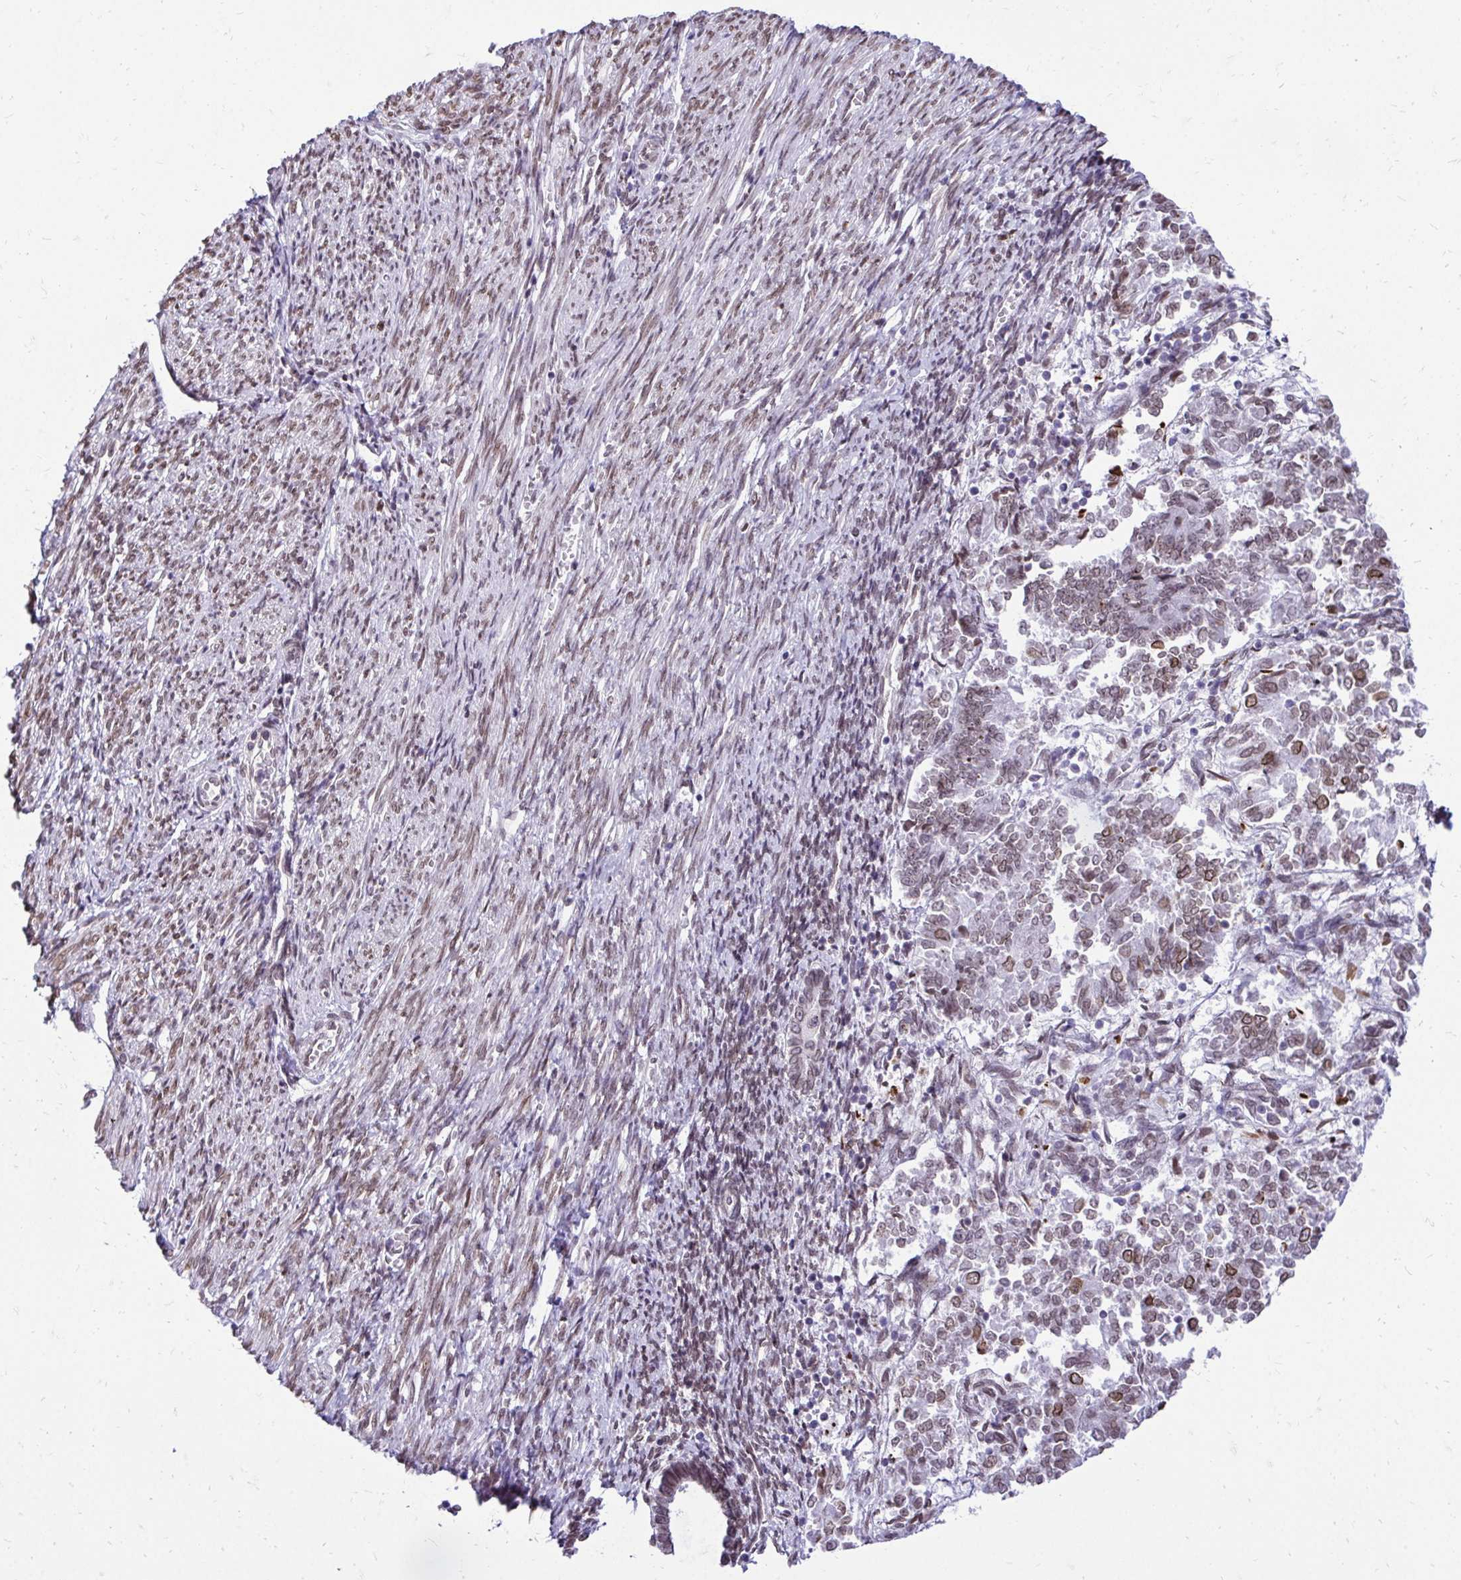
{"staining": {"intensity": "moderate", "quantity": ">75%", "location": "cytoplasmic/membranous,nuclear"}, "tissue": "endometrial cancer", "cell_type": "Tumor cells", "image_type": "cancer", "snomed": [{"axis": "morphology", "description": "Adenocarcinoma, NOS"}, {"axis": "topography", "description": "Endometrium"}], "caption": "A brown stain shows moderate cytoplasmic/membranous and nuclear staining of a protein in endometrial cancer tumor cells.", "gene": "BANF1", "patient": {"sex": "female", "age": 65}}